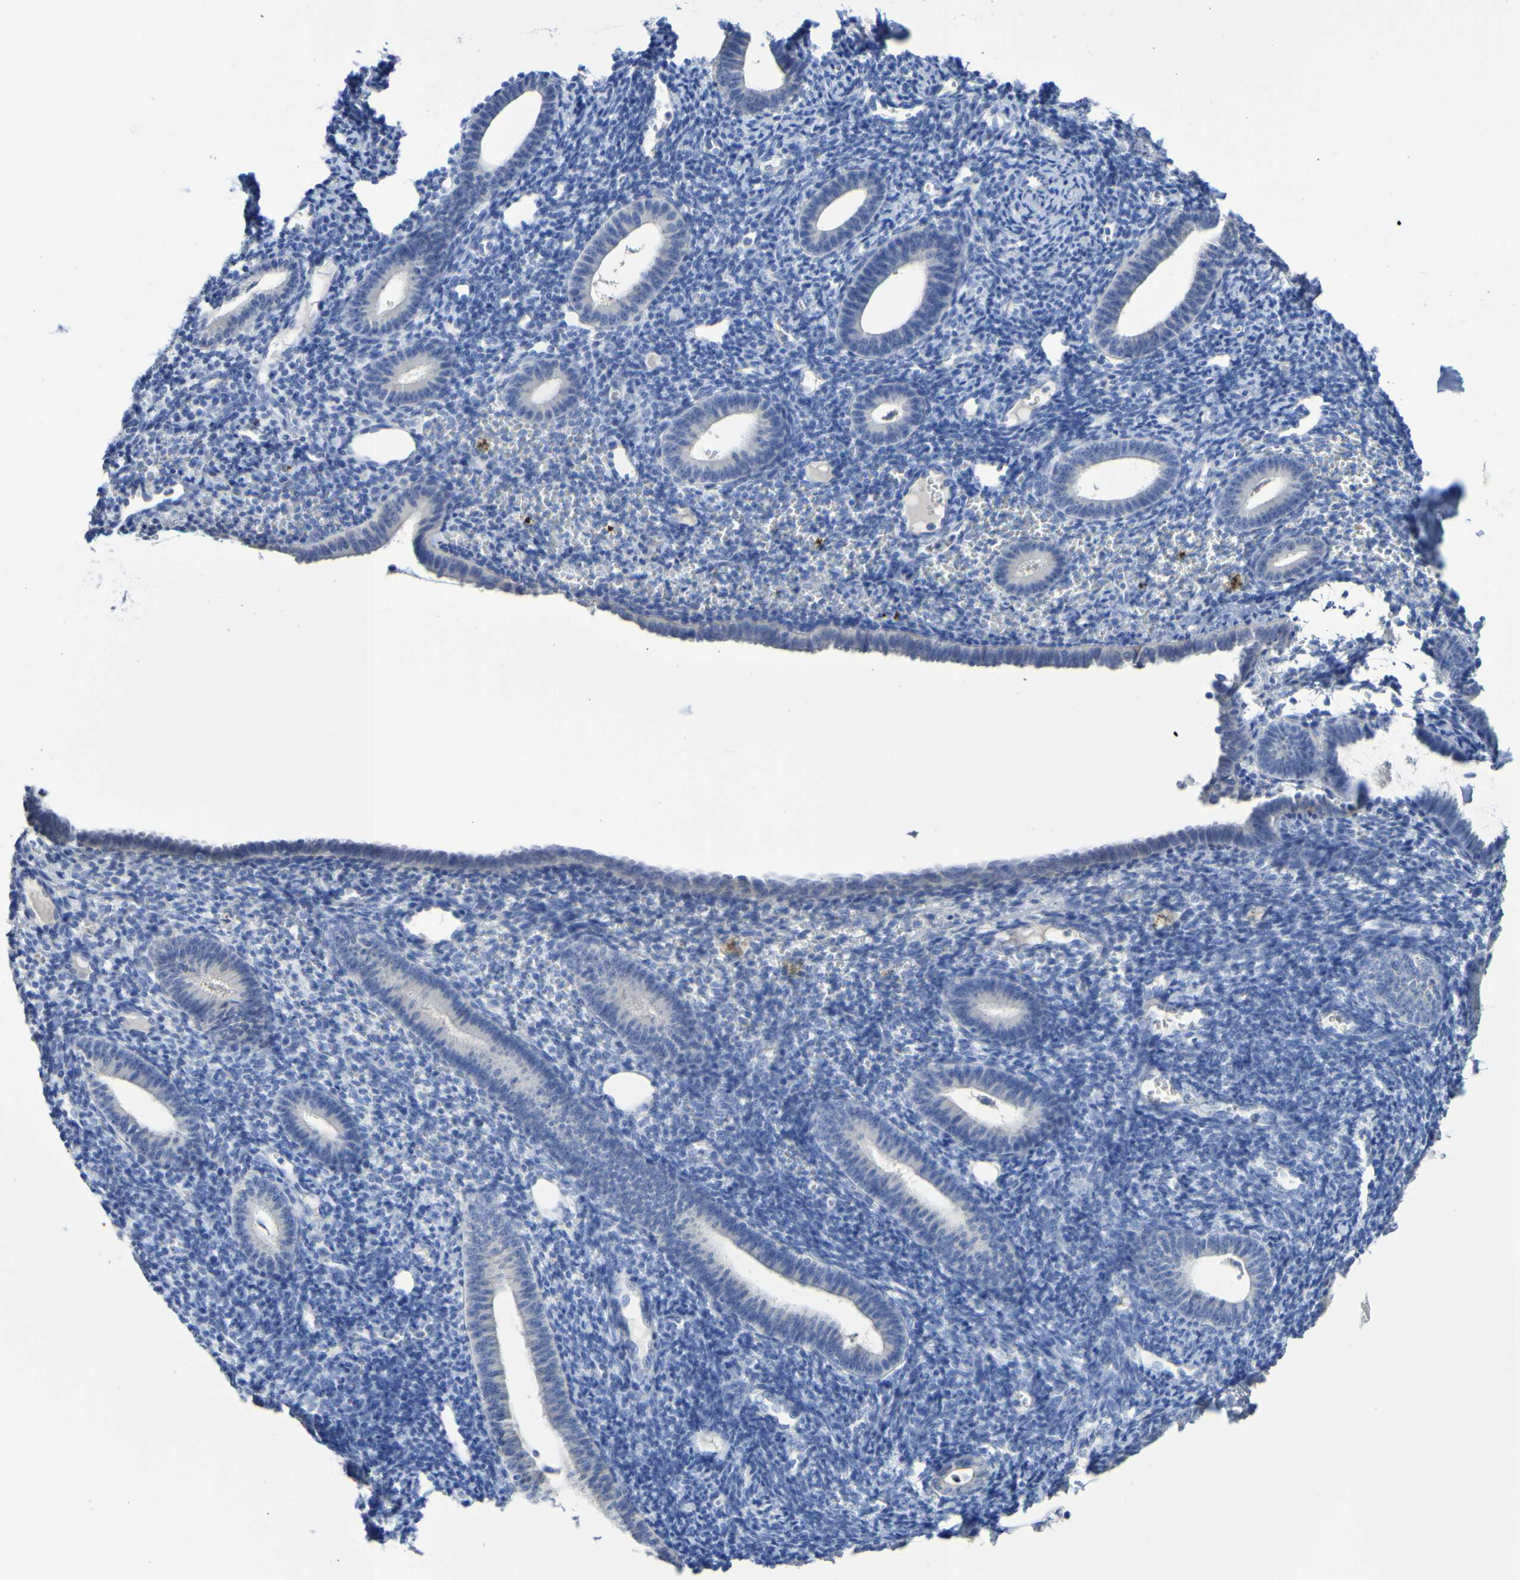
{"staining": {"intensity": "negative", "quantity": "none", "location": "none"}, "tissue": "endometrium", "cell_type": "Cells in endometrial stroma", "image_type": "normal", "snomed": [{"axis": "morphology", "description": "Normal tissue, NOS"}, {"axis": "topography", "description": "Endometrium"}], "caption": "Protein analysis of benign endometrium reveals no significant staining in cells in endometrial stroma.", "gene": "SGCB", "patient": {"sex": "female", "age": 50}}